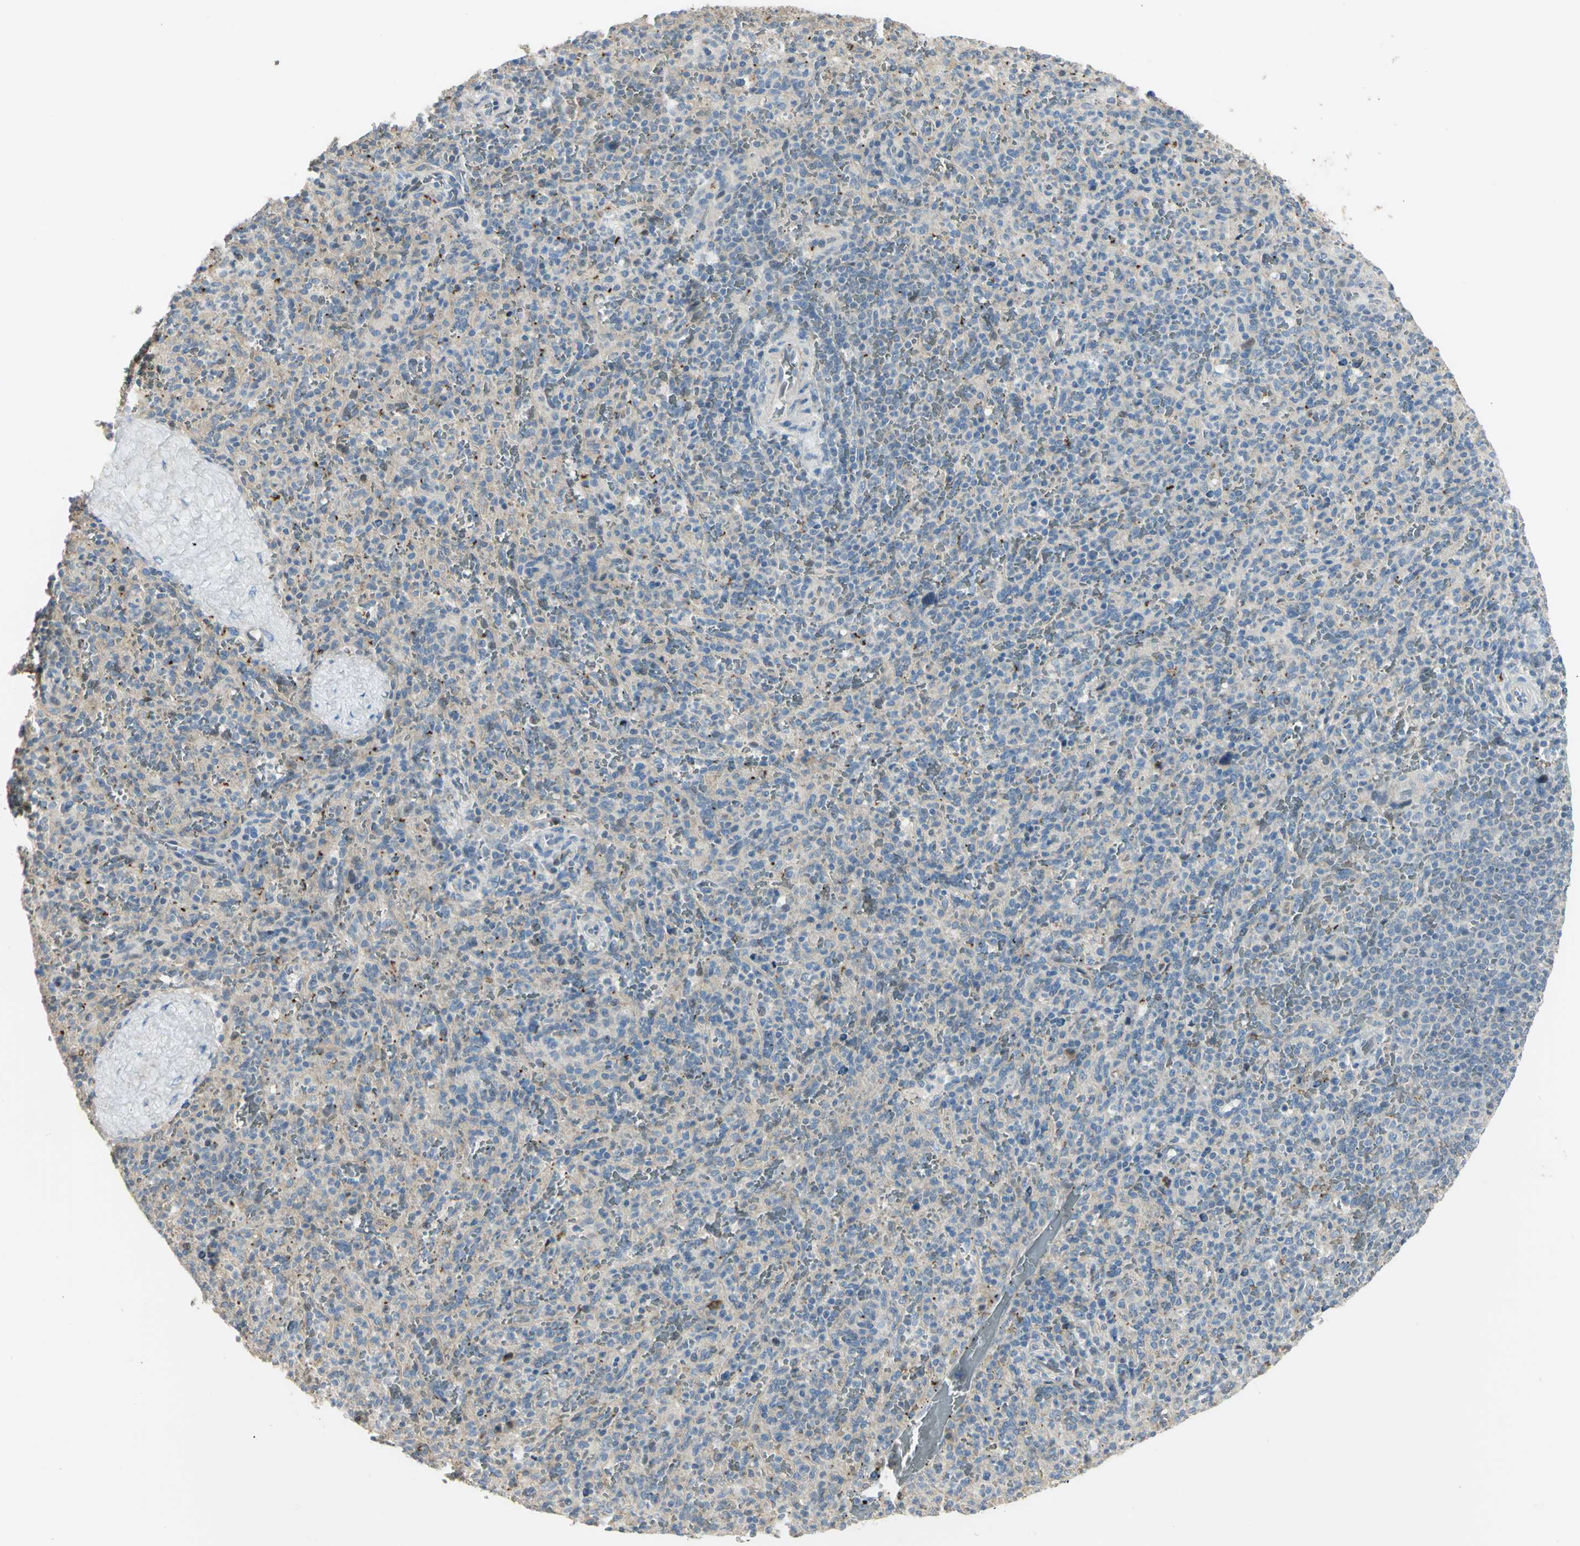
{"staining": {"intensity": "negative", "quantity": "none", "location": "none"}, "tissue": "spleen", "cell_type": "Cells in red pulp", "image_type": "normal", "snomed": [{"axis": "morphology", "description": "Normal tissue, NOS"}, {"axis": "topography", "description": "Spleen"}], "caption": "Spleen was stained to show a protein in brown. There is no significant positivity in cells in red pulp. (Brightfield microscopy of DAB IHC at high magnification).", "gene": "ANK1", "patient": {"sex": "male", "age": 36}}